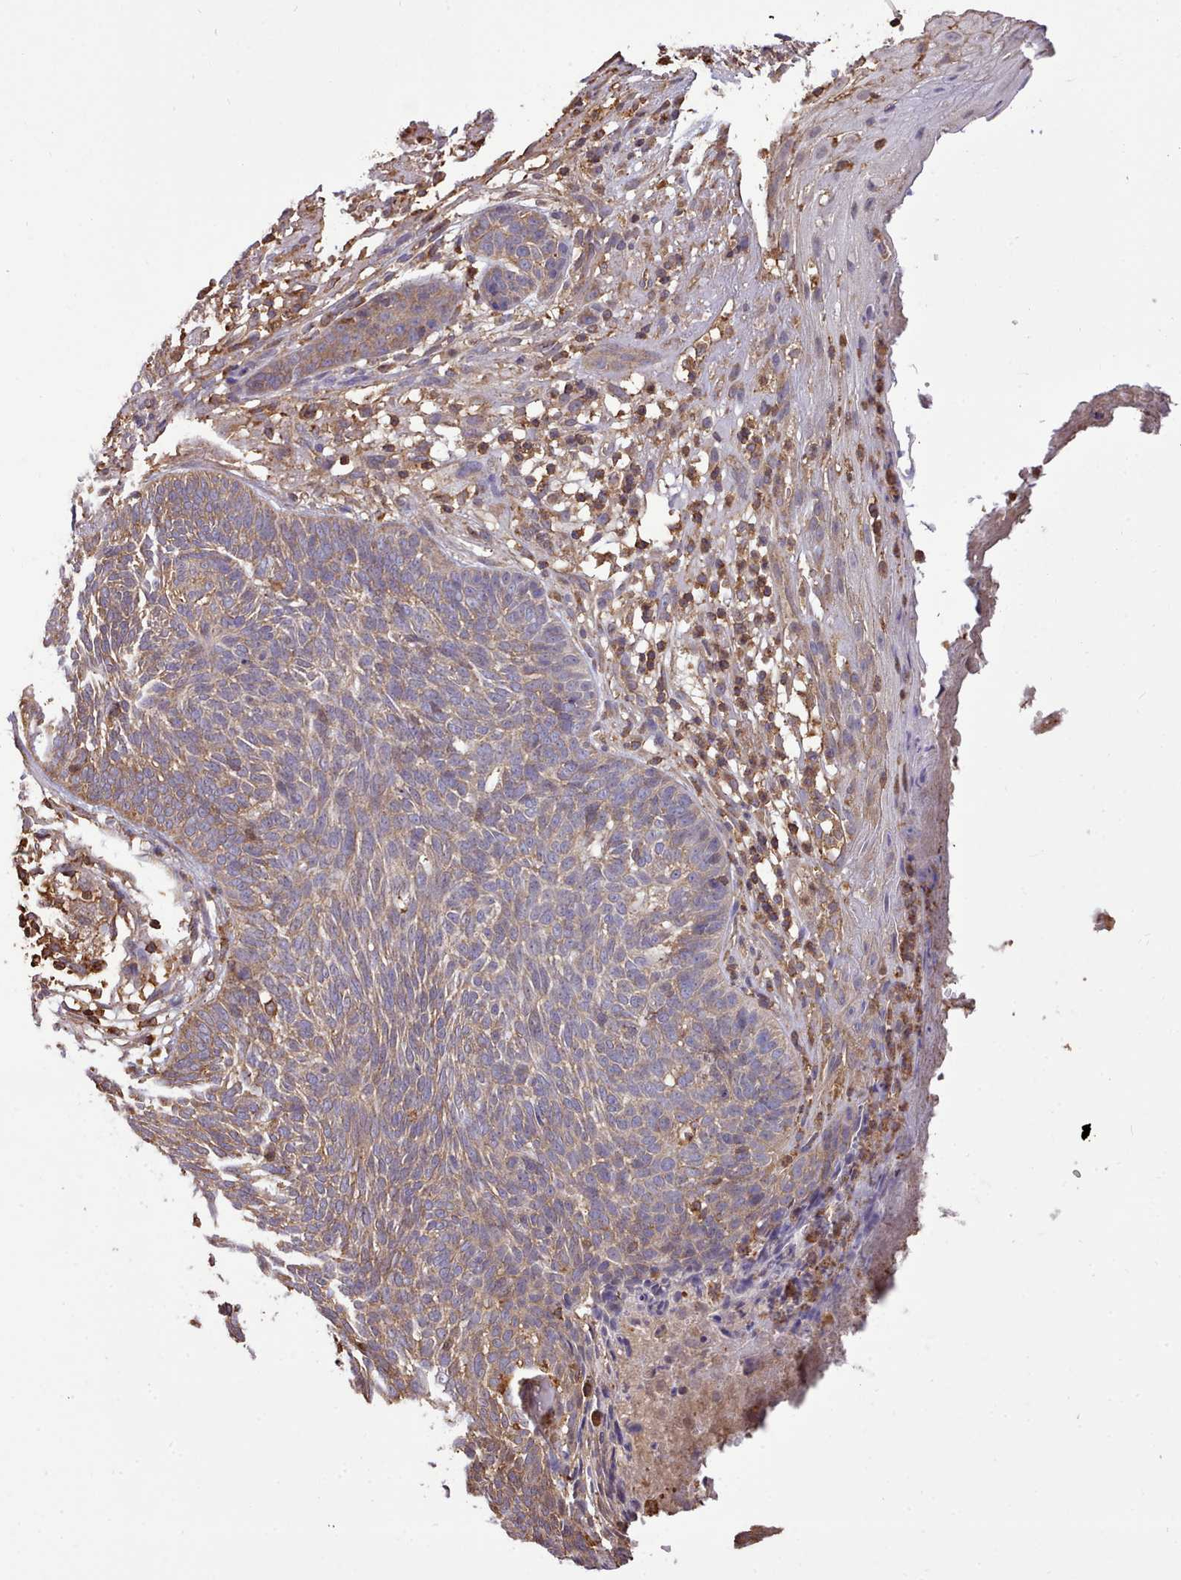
{"staining": {"intensity": "moderate", "quantity": "25%-75%", "location": "cytoplasmic/membranous"}, "tissue": "skin cancer", "cell_type": "Tumor cells", "image_type": "cancer", "snomed": [{"axis": "morphology", "description": "Normal tissue, NOS"}, {"axis": "morphology", "description": "Basal cell carcinoma"}, {"axis": "topography", "description": "Skin"}], "caption": "Immunohistochemical staining of human skin basal cell carcinoma displays medium levels of moderate cytoplasmic/membranous protein expression in approximately 25%-75% of tumor cells.", "gene": "CAPZA1", "patient": {"sex": "male", "age": 64}}